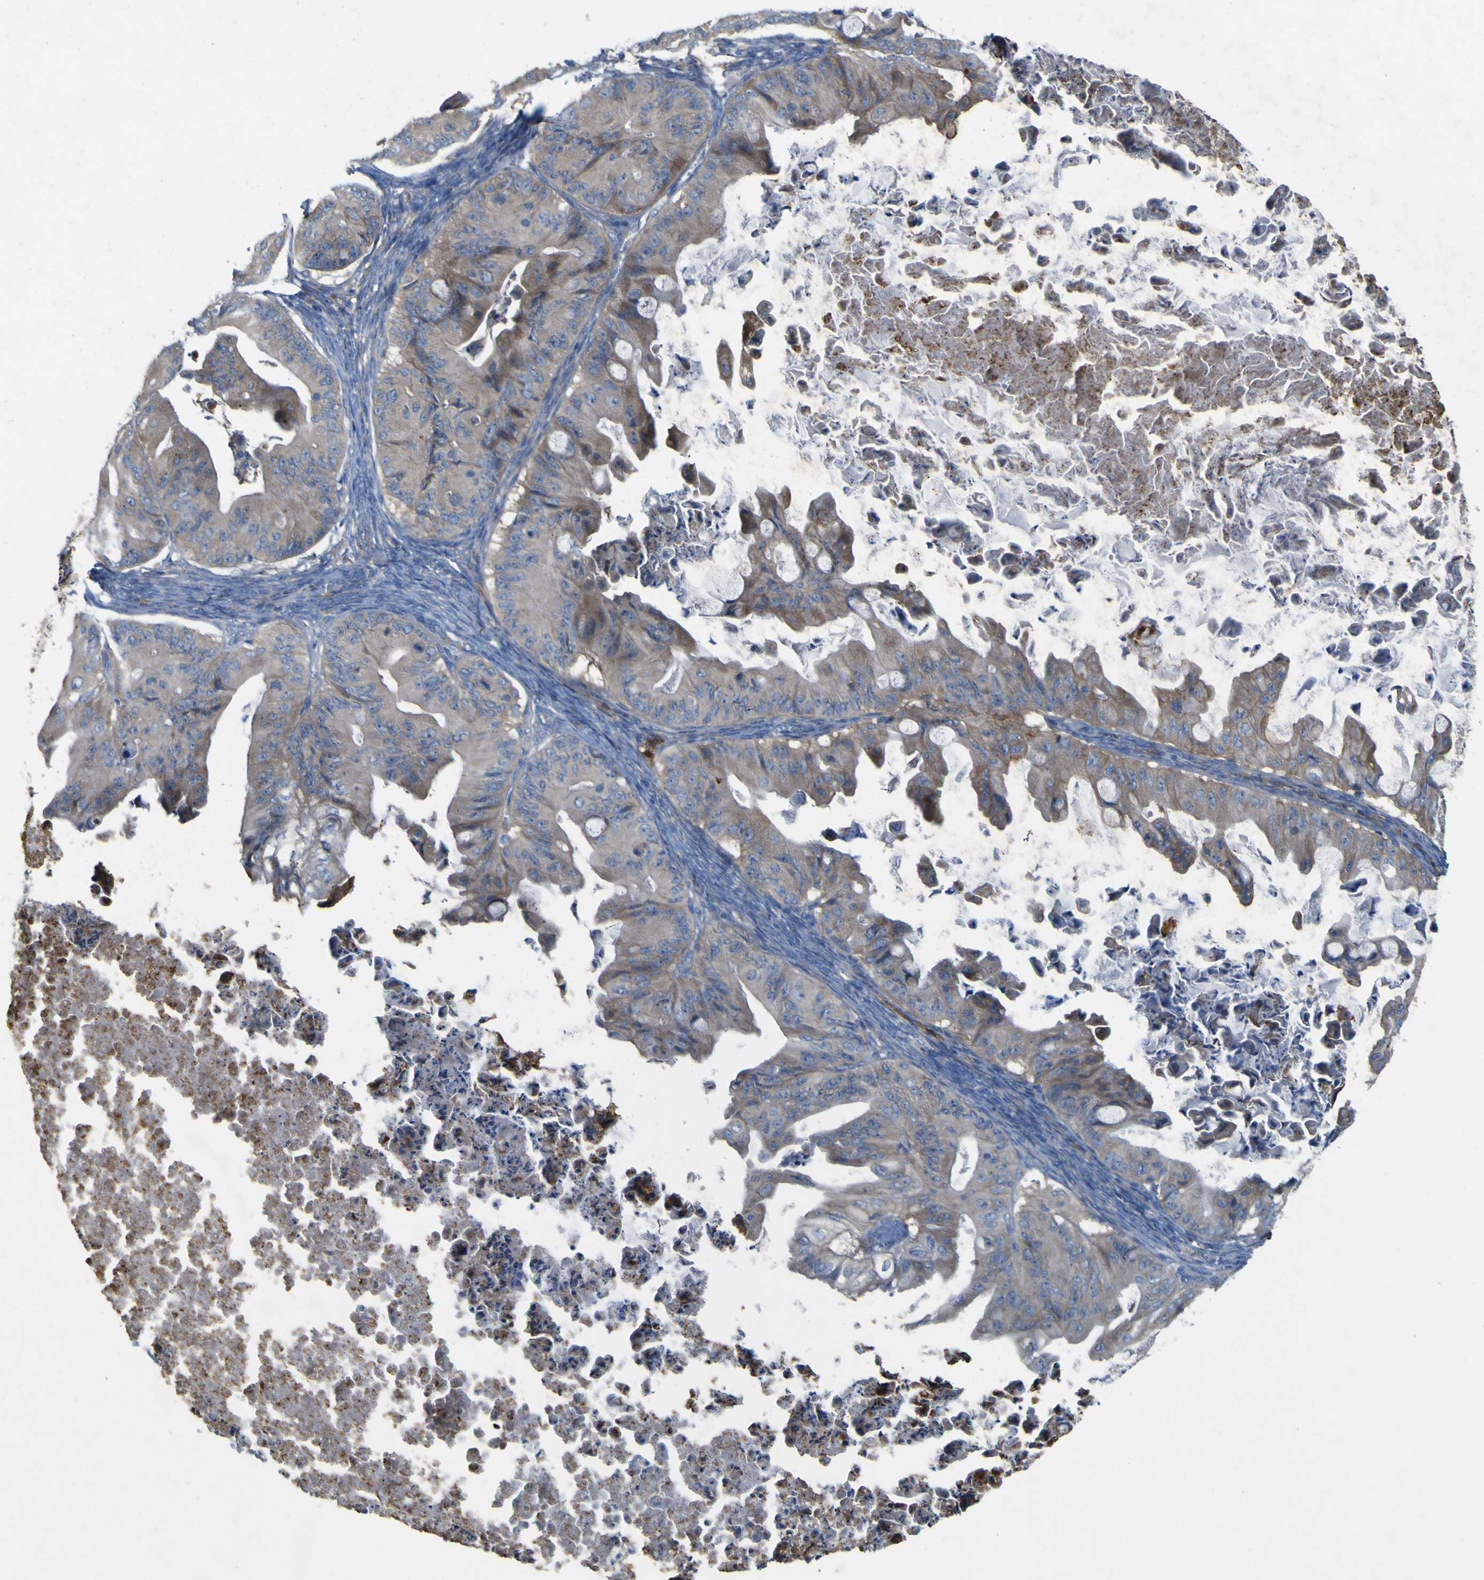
{"staining": {"intensity": "weak", "quantity": "<25%", "location": "cytoplasmic/membranous"}, "tissue": "ovarian cancer", "cell_type": "Tumor cells", "image_type": "cancer", "snomed": [{"axis": "morphology", "description": "Cystadenocarcinoma, mucinous, NOS"}, {"axis": "topography", "description": "Ovary"}], "caption": "High magnification brightfield microscopy of ovarian mucinous cystadenocarcinoma stained with DAB (brown) and counterstained with hematoxylin (blue): tumor cells show no significant positivity.", "gene": "MYEOV", "patient": {"sex": "female", "age": 37}}